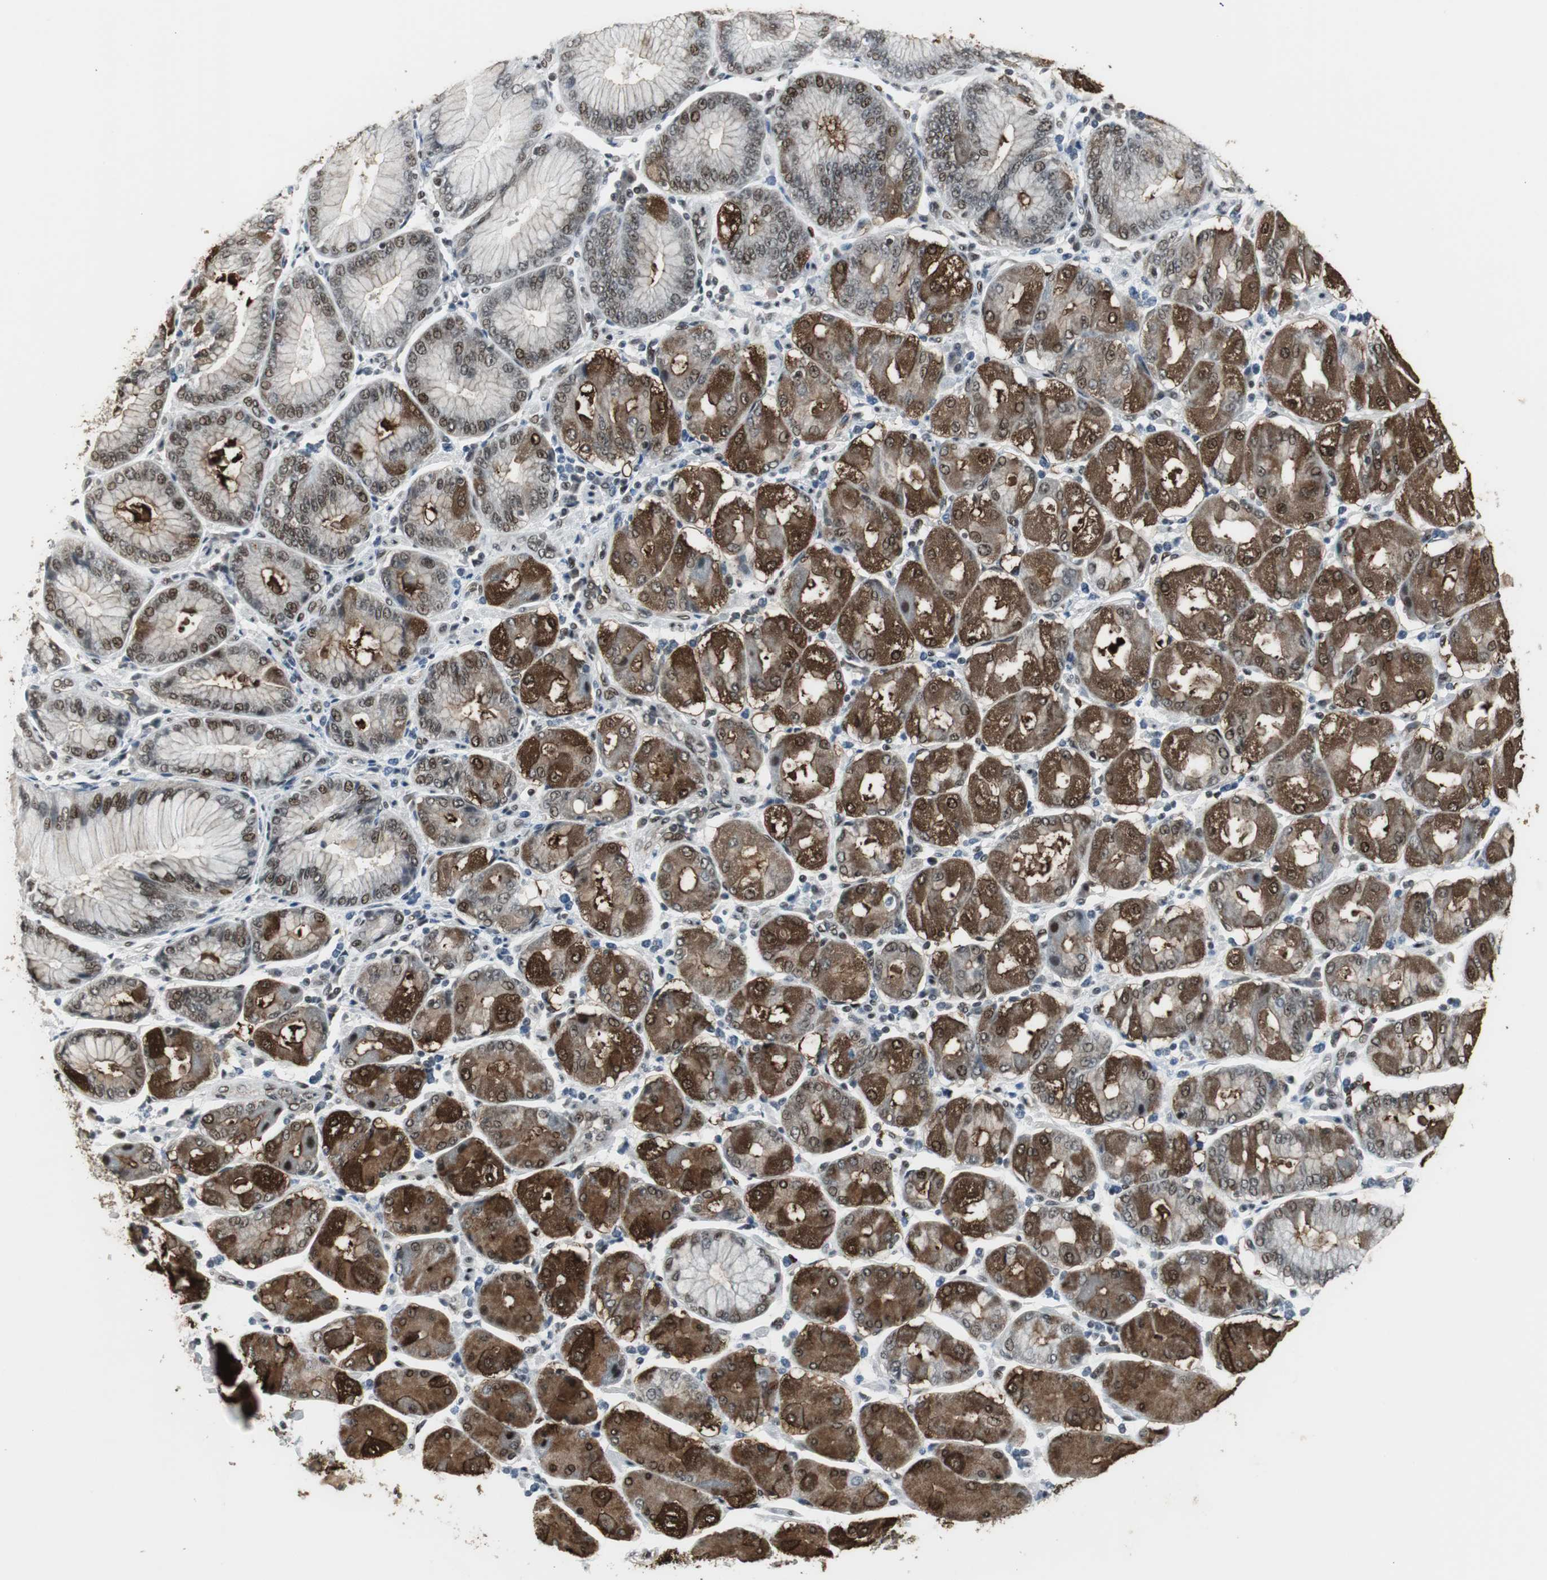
{"staining": {"intensity": "strong", "quantity": ">75%", "location": "cytoplasmic/membranous,nuclear"}, "tissue": "stomach cancer", "cell_type": "Tumor cells", "image_type": "cancer", "snomed": [{"axis": "morphology", "description": "Normal tissue, NOS"}, {"axis": "morphology", "description": "Adenocarcinoma, NOS"}, {"axis": "topography", "description": "Stomach, upper"}, {"axis": "topography", "description": "Stomach"}], "caption": "High-power microscopy captured an immunohistochemistry photomicrograph of stomach adenocarcinoma, revealing strong cytoplasmic/membranous and nuclear expression in about >75% of tumor cells.", "gene": "TAF5", "patient": {"sex": "male", "age": 59}}